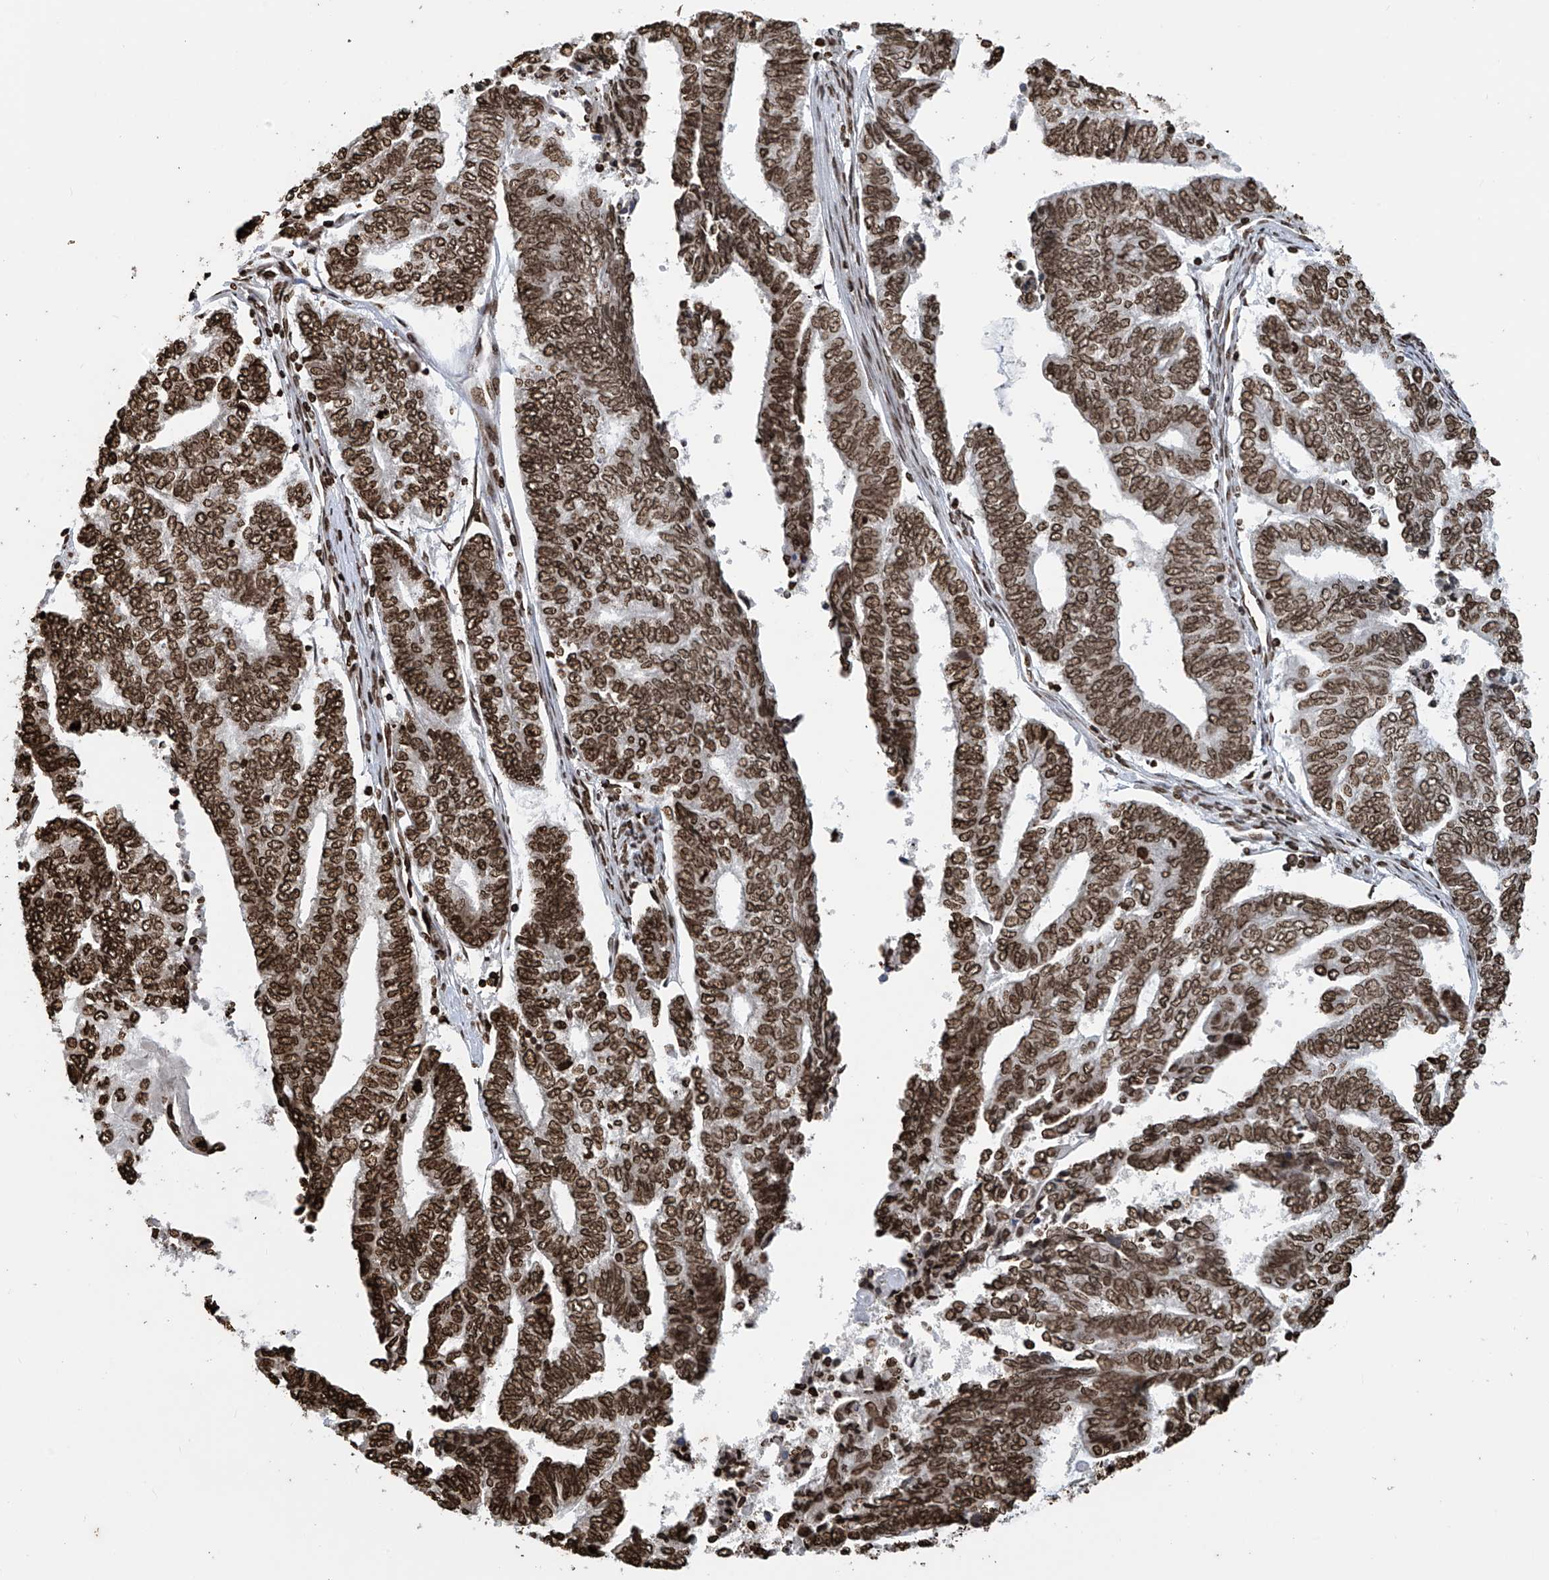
{"staining": {"intensity": "strong", "quantity": ">75%", "location": "nuclear"}, "tissue": "endometrial cancer", "cell_type": "Tumor cells", "image_type": "cancer", "snomed": [{"axis": "morphology", "description": "Adenocarcinoma, NOS"}, {"axis": "topography", "description": "Uterus"}, {"axis": "topography", "description": "Endometrium"}], "caption": "IHC (DAB (3,3'-diaminobenzidine)) staining of endometrial adenocarcinoma shows strong nuclear protein positivity in approximately >75% of tumor cells.", "gene": "DPPA2", "patient": {"sex": "female", "age": 70}}